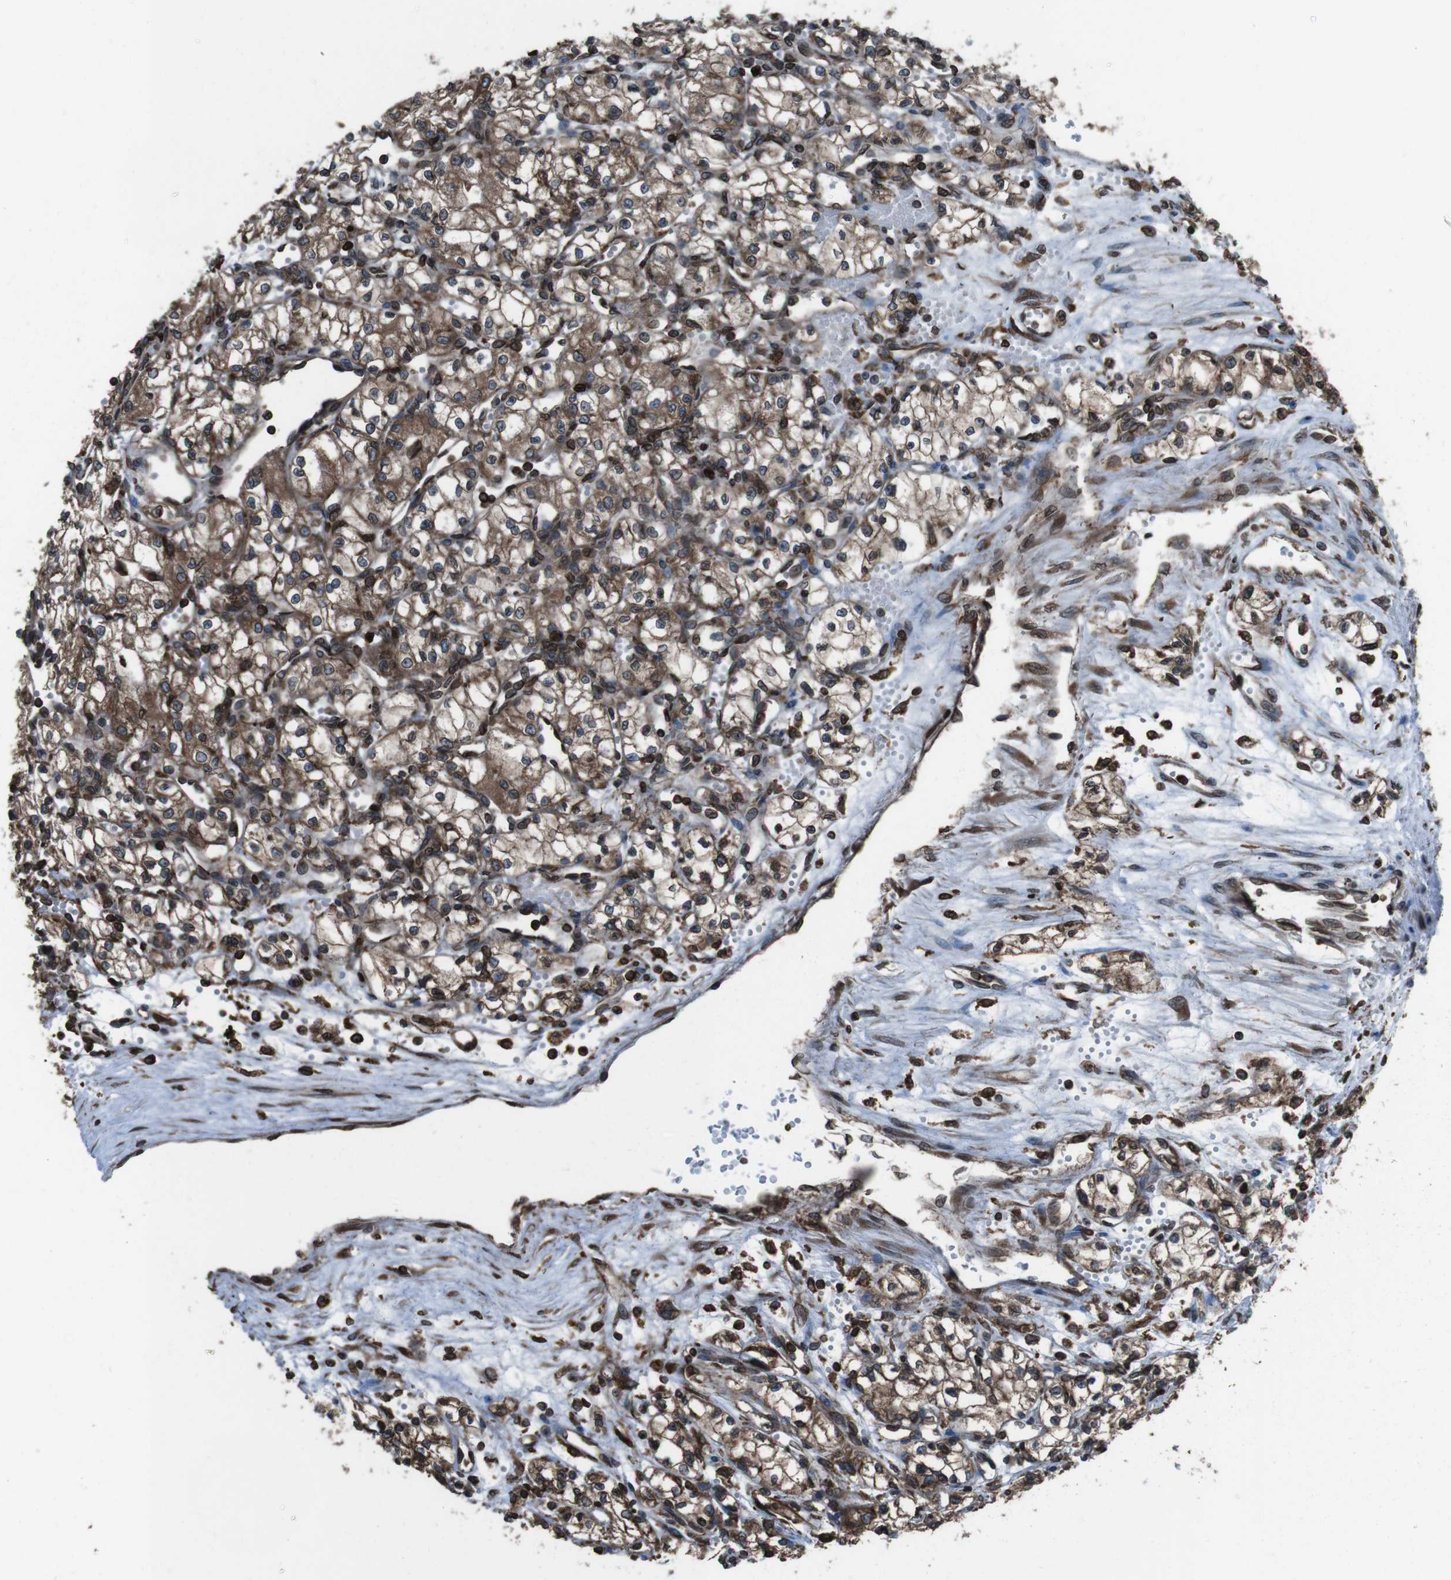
{"staining": {"intensity": "moderate", "quantity": ">75%", "location": "cytoplasmic/membranous"}, "tissue": "renal cancer", "cell_type": "Tumor cells", "image_type": "cancer", "snomed": [{"axis": "morphology", "description": "Normal tissue, NOS"}, {"axis": "morphology", "description": "Adenocarcinoma, NOS"}, {"axis": "topography", "description": "Kidney"}], "caption": "Tumor cells exhibit moderate cytoplasmic/membranous positivity in approximately >75% of cells in renal cancer.", "gene": "APMAP", "patient": {"sex": "male", "age": 59}}